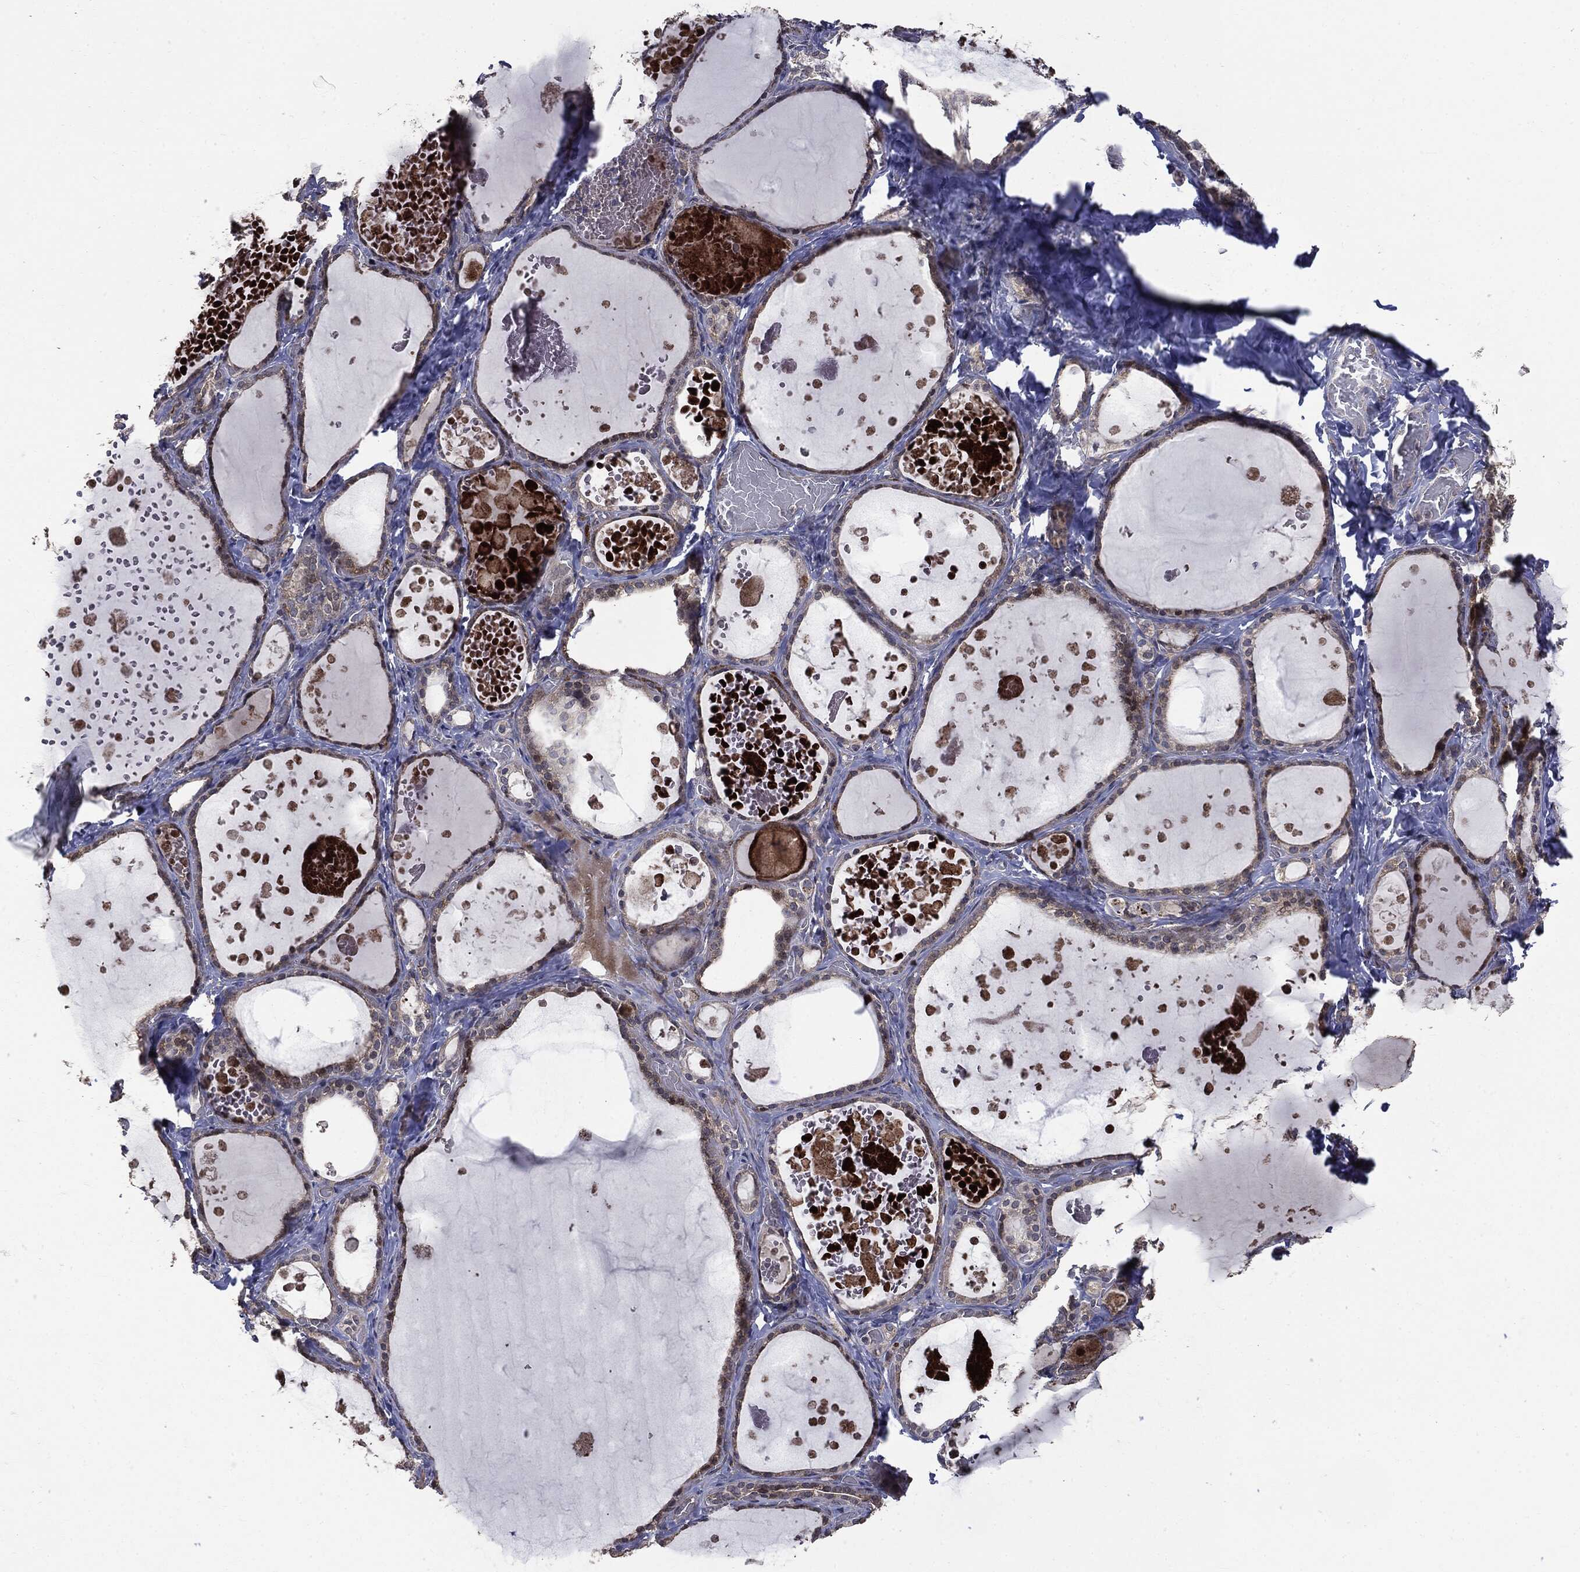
{"staining": {"intensity": "moderate", "quantity": "25%-75%", "location": "cytoplasmic/membranous"}, "tissue": "thyroid gland", "cell_type": "Glandular cells", "image_type": "normal", "snomed": [{"axis": "morphology", "description": "Normal tissue, NOS"}, {"axis": "topography", "description": "Thyroid gland"}], "caption": "High-magnification brightfield microscopy of unremarkable thyroid gland stained with DAB (brown) and counterstained with hematoxylin (blue). glandular cells exhibit moderate cytoplasmic/membranous staining is seen in about25%-75% of cells.", "gene": "MTOR", "patient": {"sex": "female", "age": 56}}